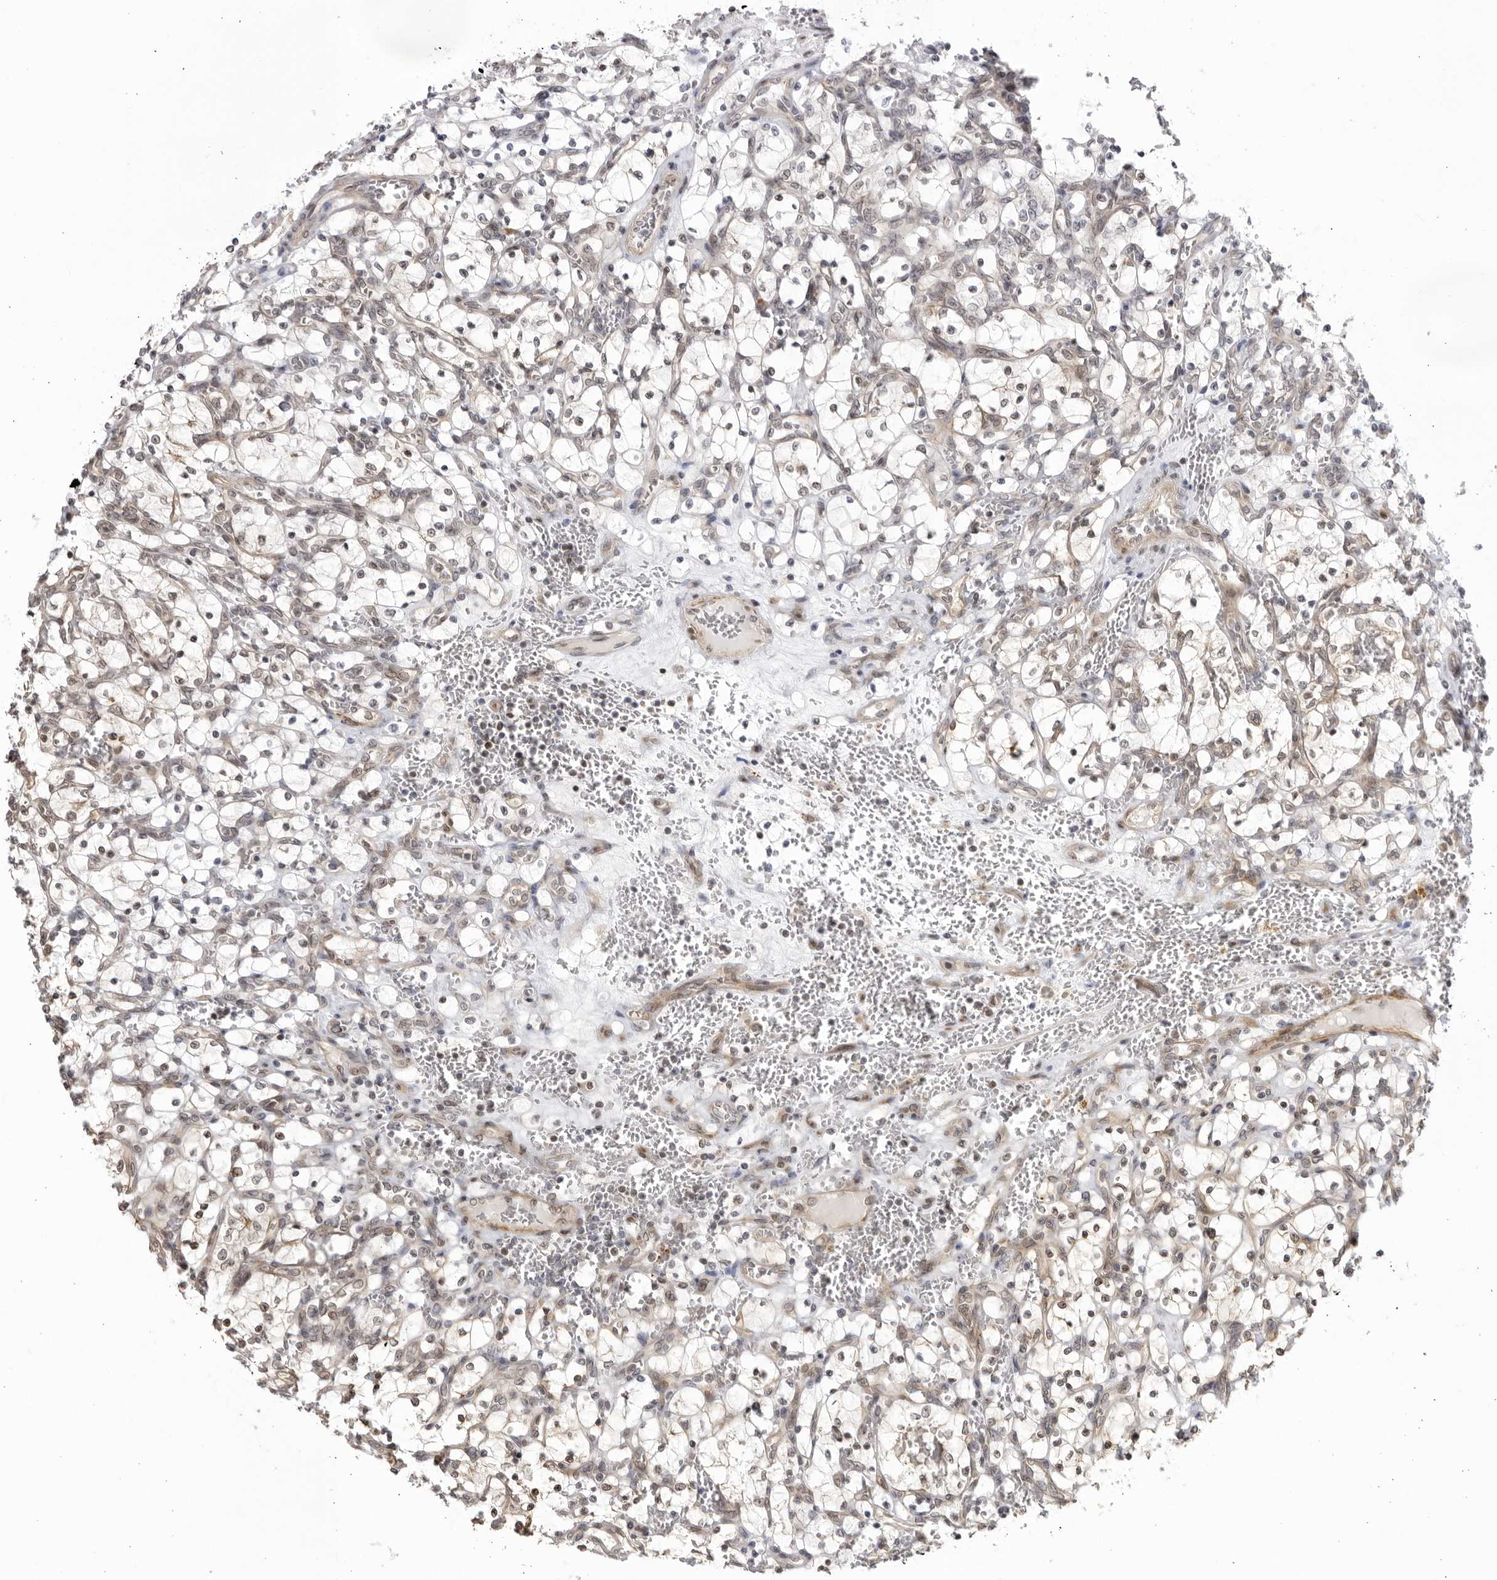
{"staining": {"intensity": "weak", "quantity": "25%-75%", "location": "cytoplasmic/membranous"}, "tissue": "renal cancer", "cell_type": "Tumor cells", "image_type": "cancer", "snomed": [{"axis": "morphology", "description": "Adenocarcinoma, NOS"}, {"axis": "topography", "description": "Kidney"}], "caption": "Human renal adenocarcinoma stained with a protein marker shows weak staining in tumor cells.", "gene": "CNBD1", "patient": {"sex": "female", "age": 69}}